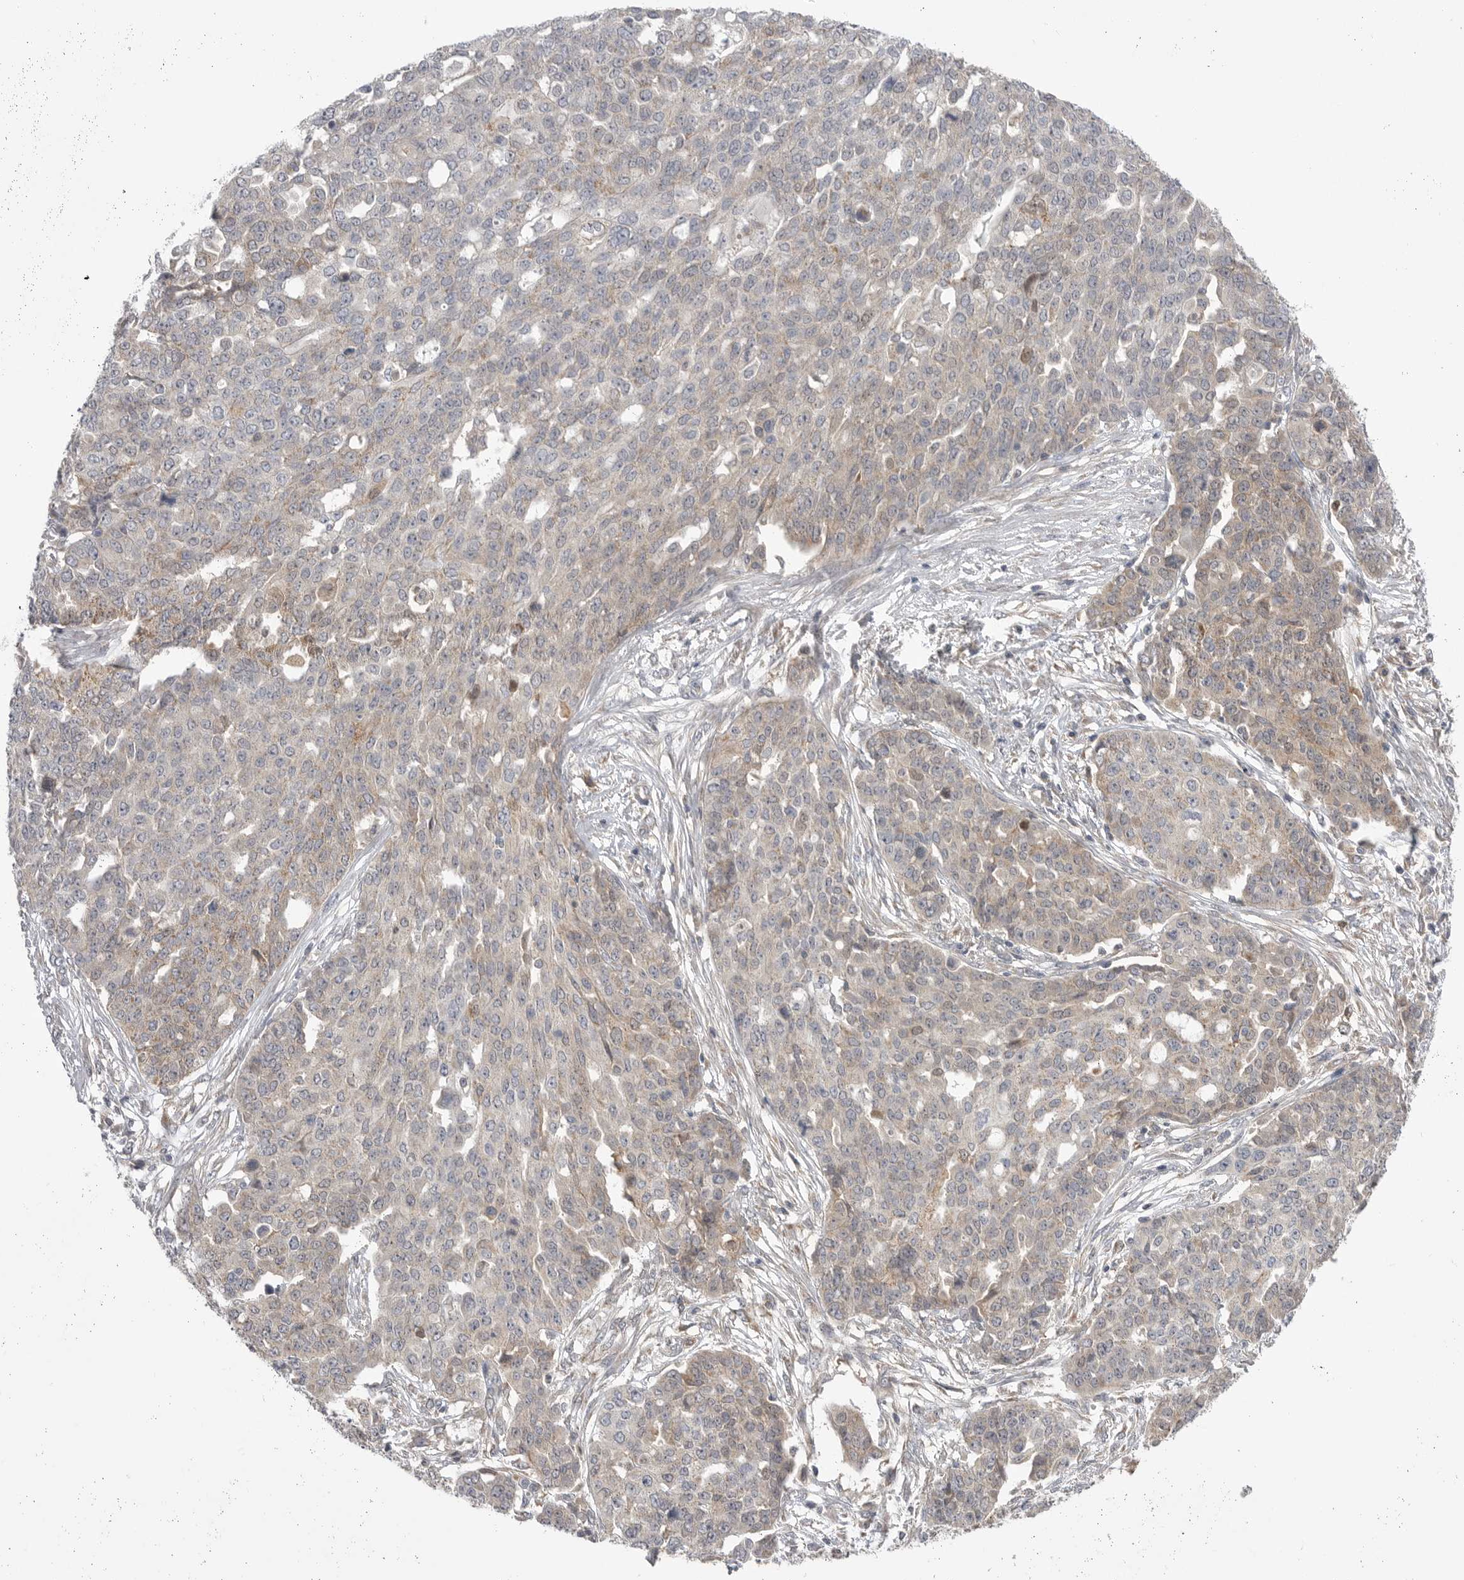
{"staining": {"intensity": "weak", "quantity": "25%-75%", "location": "cytoplasmic/membranous"}, "tissue": "ovarian cancer", "cell_type": "Tumor cells", "image_type": "cancer", "snomed": [{"axis": "morphology", "description": "Cystadenocarcinoma, serous, NOS"}, {"axis": "topography", "description": "Soft tissue"}, {"axis": "topography", "description": "Ovary"}], "caption": "The image exhibits a brown stain indicating the presence of a protein in the cytoplasmic/membranous of tumor cells in ovarian cancer (serous cystadenocarcinoma).", "gene": "KYAT3", "patient": {"sex": "female", "age": 57}}